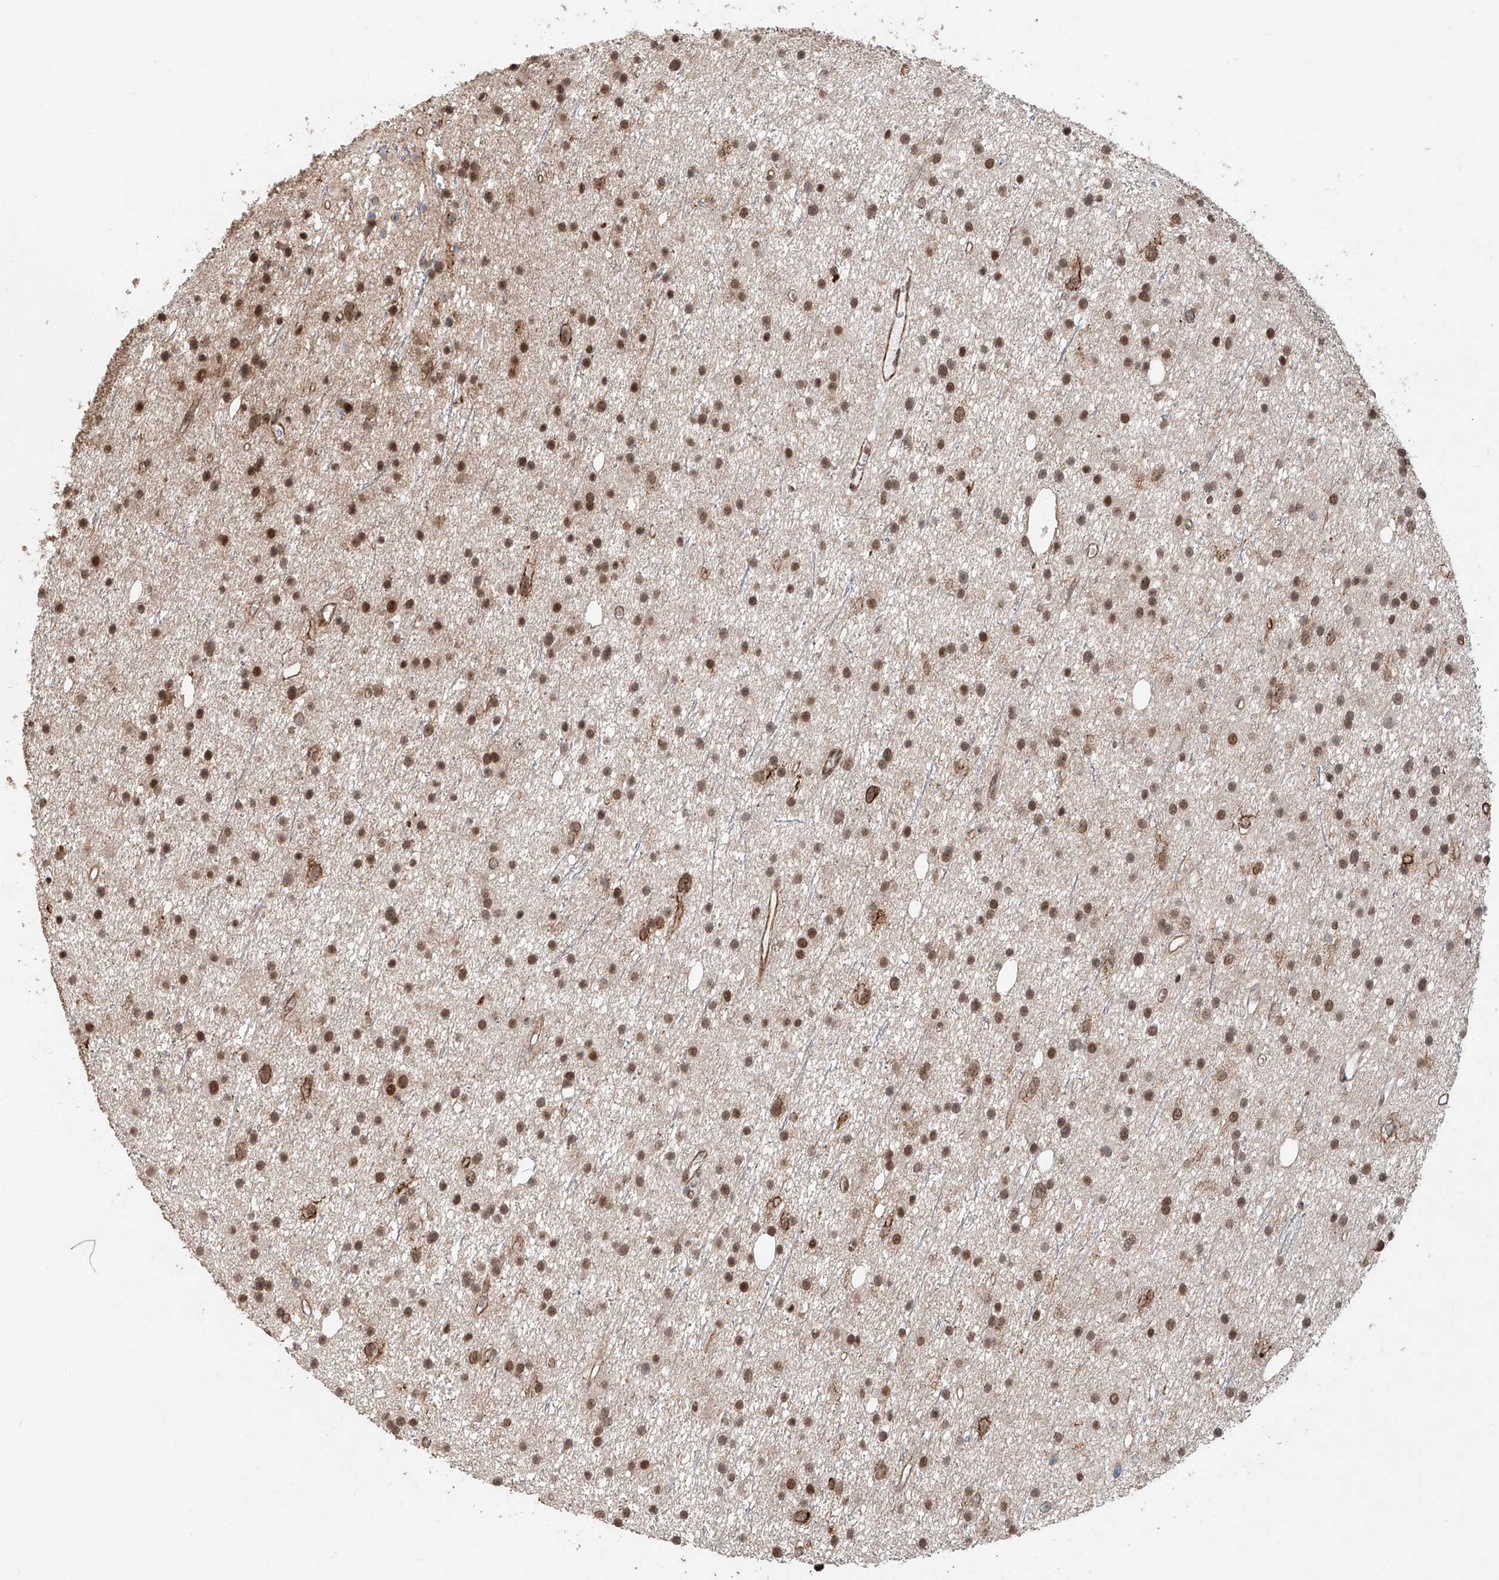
{"staining": {"intensity": "moderate", "quantity": "25%-75%", "location": "nuclear"}, "tissue": "glioma", "cell_type": "Tumor cells", "image_type": "cancer", "snomed": [{"axis": "morphology", "description": "Glioma, malignant, Low grade"}, {"axis": "topography", "description": "Cerebral cortex"}], "caption": "Immunohistochemistry (IHC) photomicrograph of human low-grade glioma (malignant) stained for a protein (brown), which shows medium levels of moderate nuclear expression in about 25%-75% of tumor cells.", "gene": "SDE2", "patient": {"sex": "female", "age": 39}}